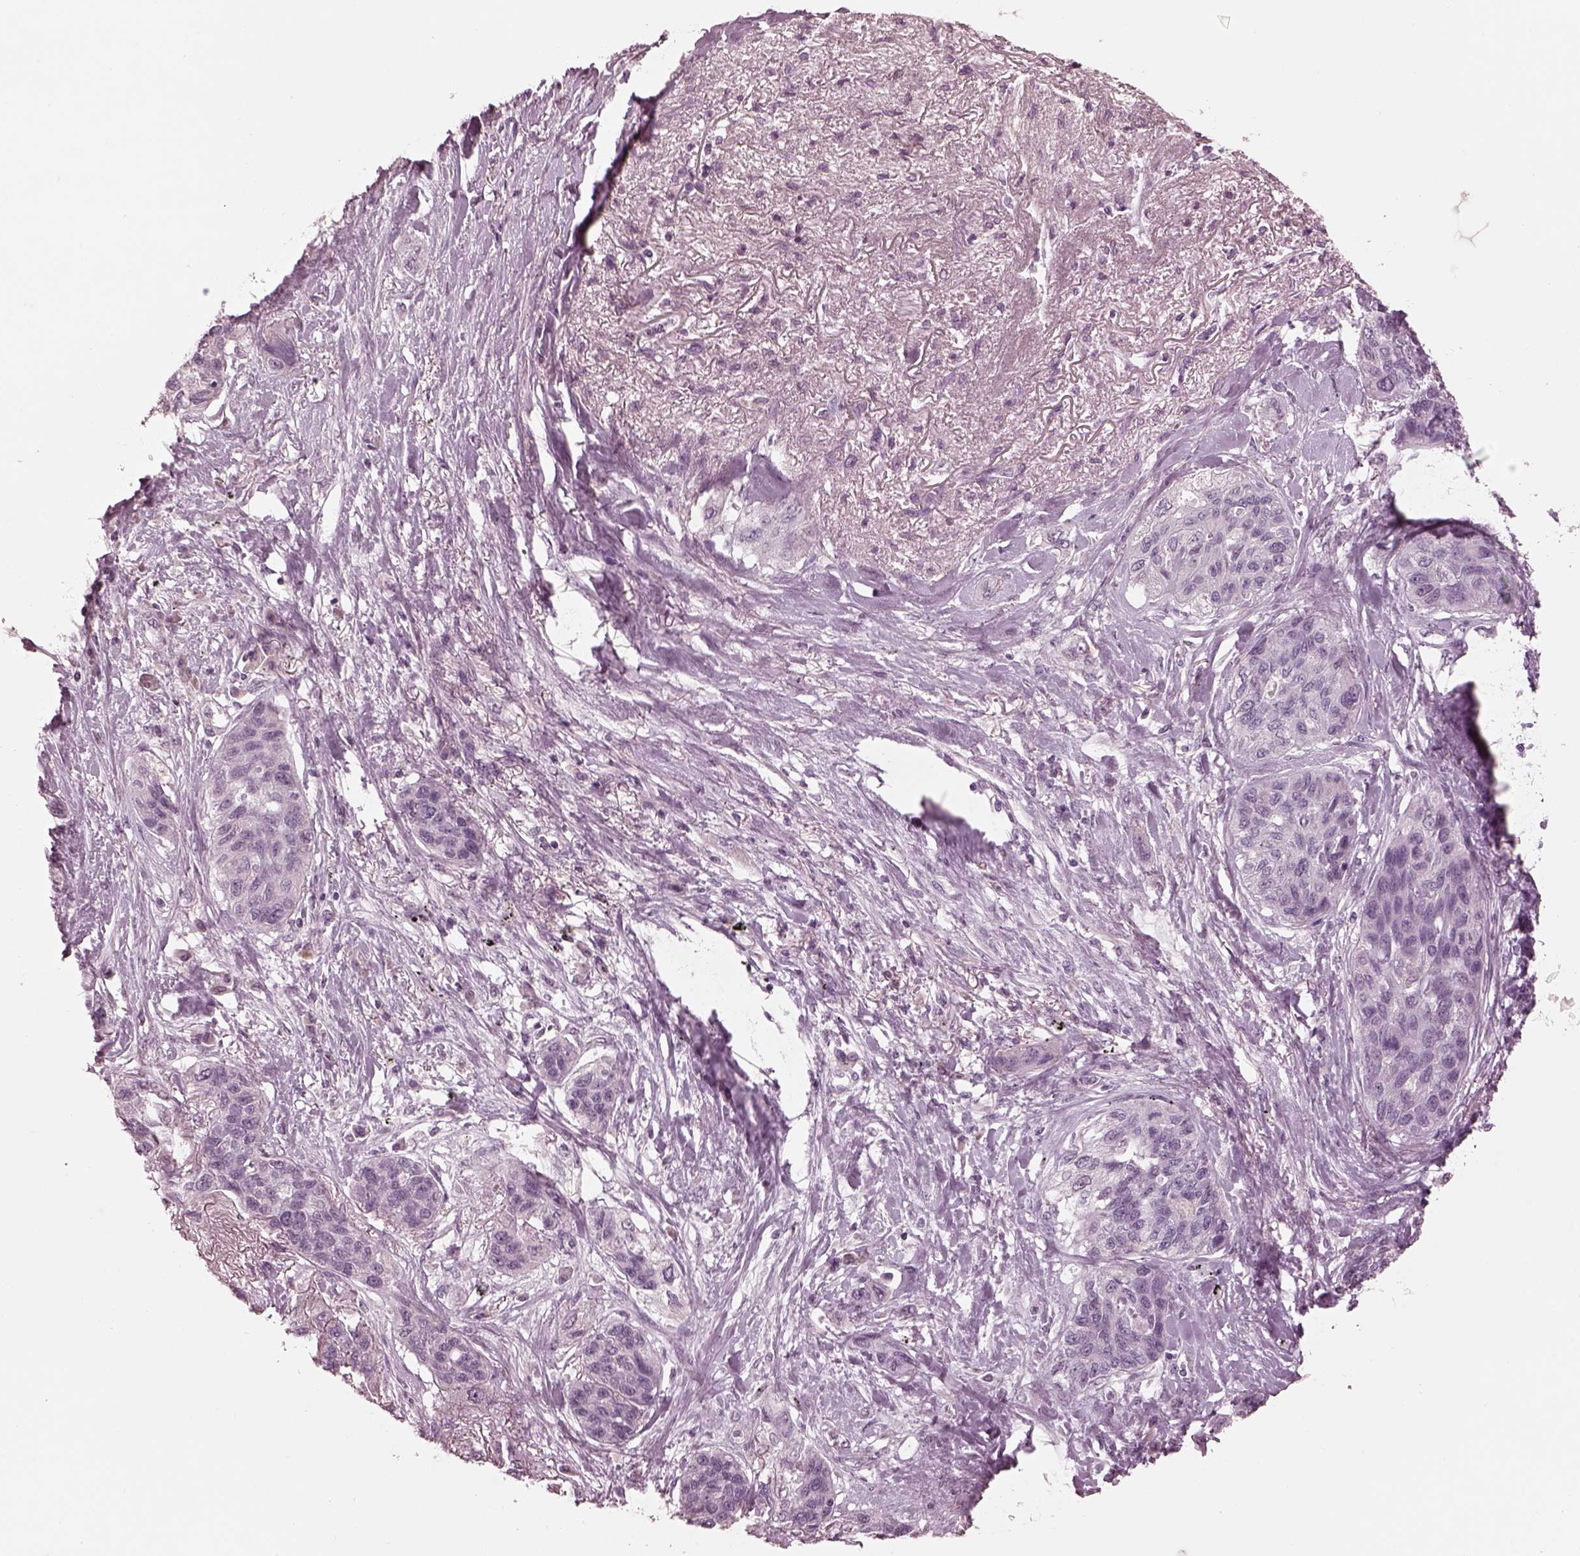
{"staining": {"intensity": "negative", "quantity": "none", "location": "none"}, "tissue": "lung cancer", "cell_type": "Tumor cells", "image_type": "cancer", "snomed": [{"axis": "morphology", "description": "Squamous cell carcinoma, NOS"}, {"axis": "topography", "description": "Lung"}], "caption": "An immunohistochemistry image of lung cancer (squamous cell carcinoma) is shown. There is no staining in tumor cells of lung cancer (squamous cell carcinoma). (Immunohistochemistry (ihc), brightfield microscopy, high magnification).", "gene": "KCNA2", "patient": {"sex": "female", "age": 70}}